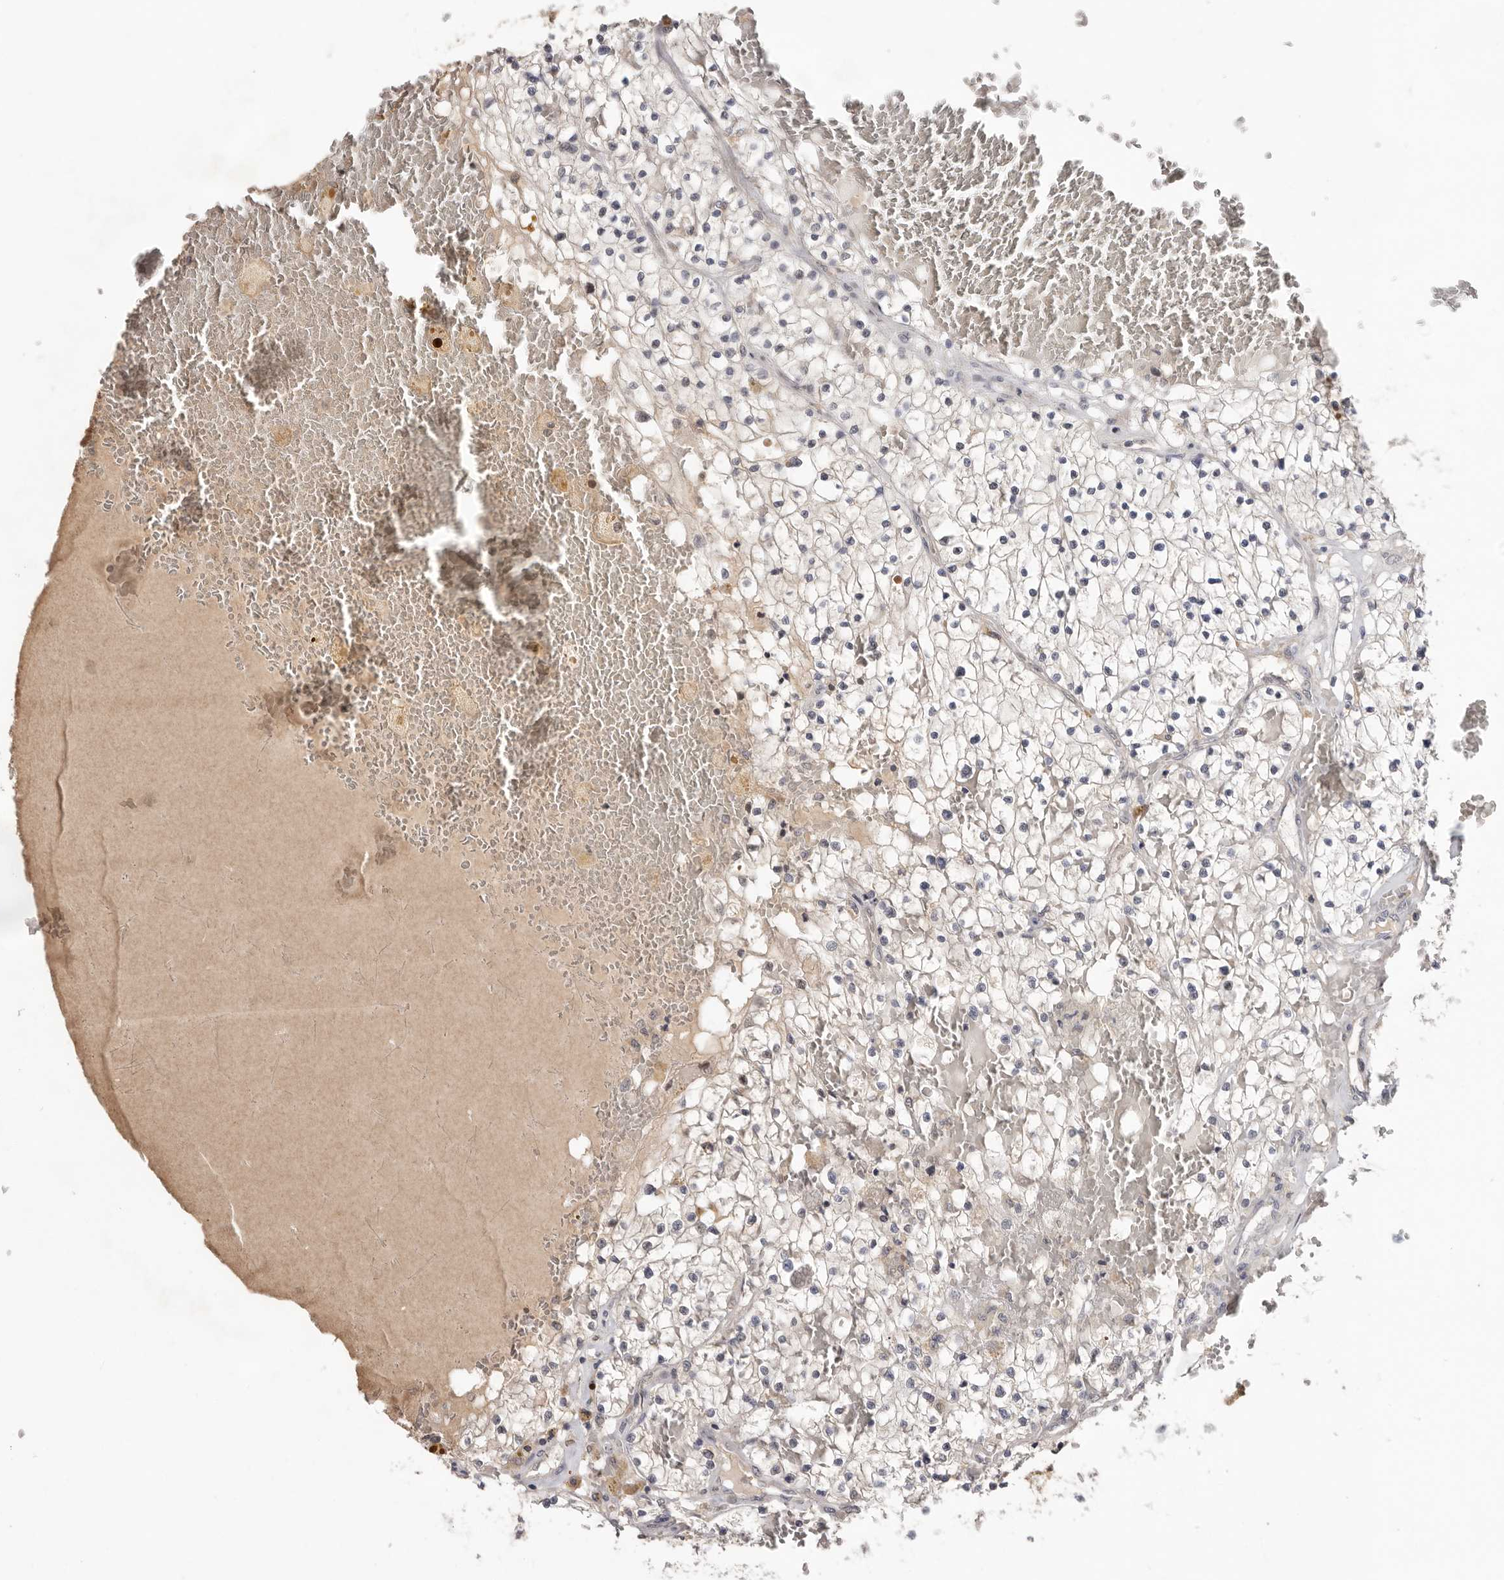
{"staining": {"intensity": "negative", "quantity": "none", "location": "none"}, "tissue": "renal cancer", "cell_type": "Tumor cells", "image_type": "cancer", "snomed": [{"axis": "morphology", "description": "Normal tissue, NOS"}, {"axis": "morphology", "description": "Adenocarcinoma, NOS"}, {"axis": "topography", "description": "Kidney"}], "caption": "This micrograph is of renal cancer stained with immunohistochemistry (IHC) to label a protein in brown with the nuclei are counter-stained blue. There is no expression in tumor cells.", "gene": "BRCA2", "patient": {"sex": "male", "age": 68}}